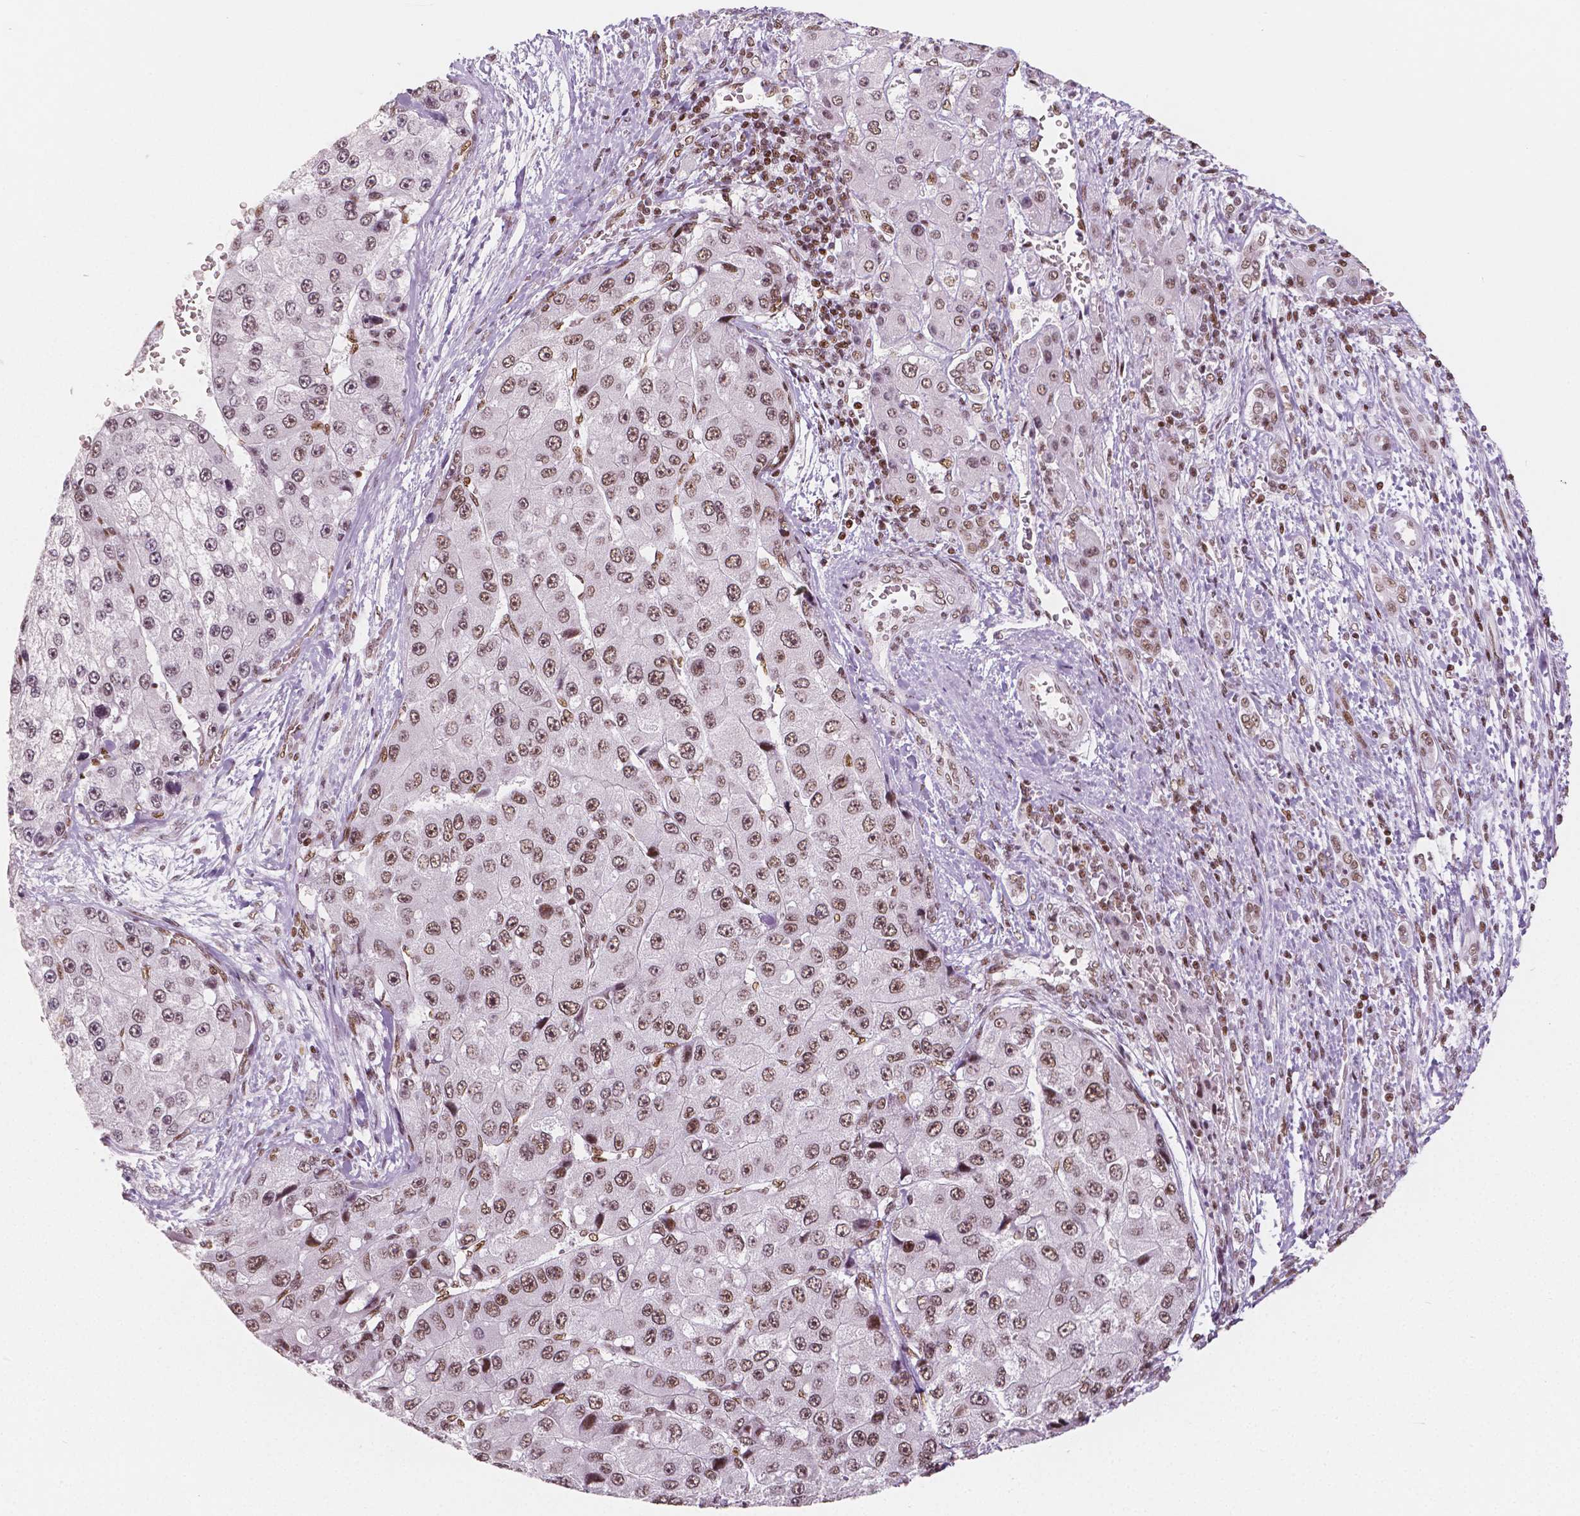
{"staining": {"intensity": "moderate", "quantity": ">75%", "location": "nuclear"}, "tissue": "liver cancer", "cell_type": "Tumor cells", "image_type": "cancer", "snomed": [{"axis": "morphology", "description": "Carcinoma, Hepatocellular, NOS"}, {"axis": "topography", "description": "Liver"}], "caption": "A photomicrograph of human hepatocellular carcinoma (liver) stained for a protein displays moderate nuclear brown staining in tumor cells. (DAB (3,3'-diaminobenzidine) = brown stain, brightfield microscopy at high magnification).", "gene": "HDAC1", "patient": {"sex": "female", "age": 73}}